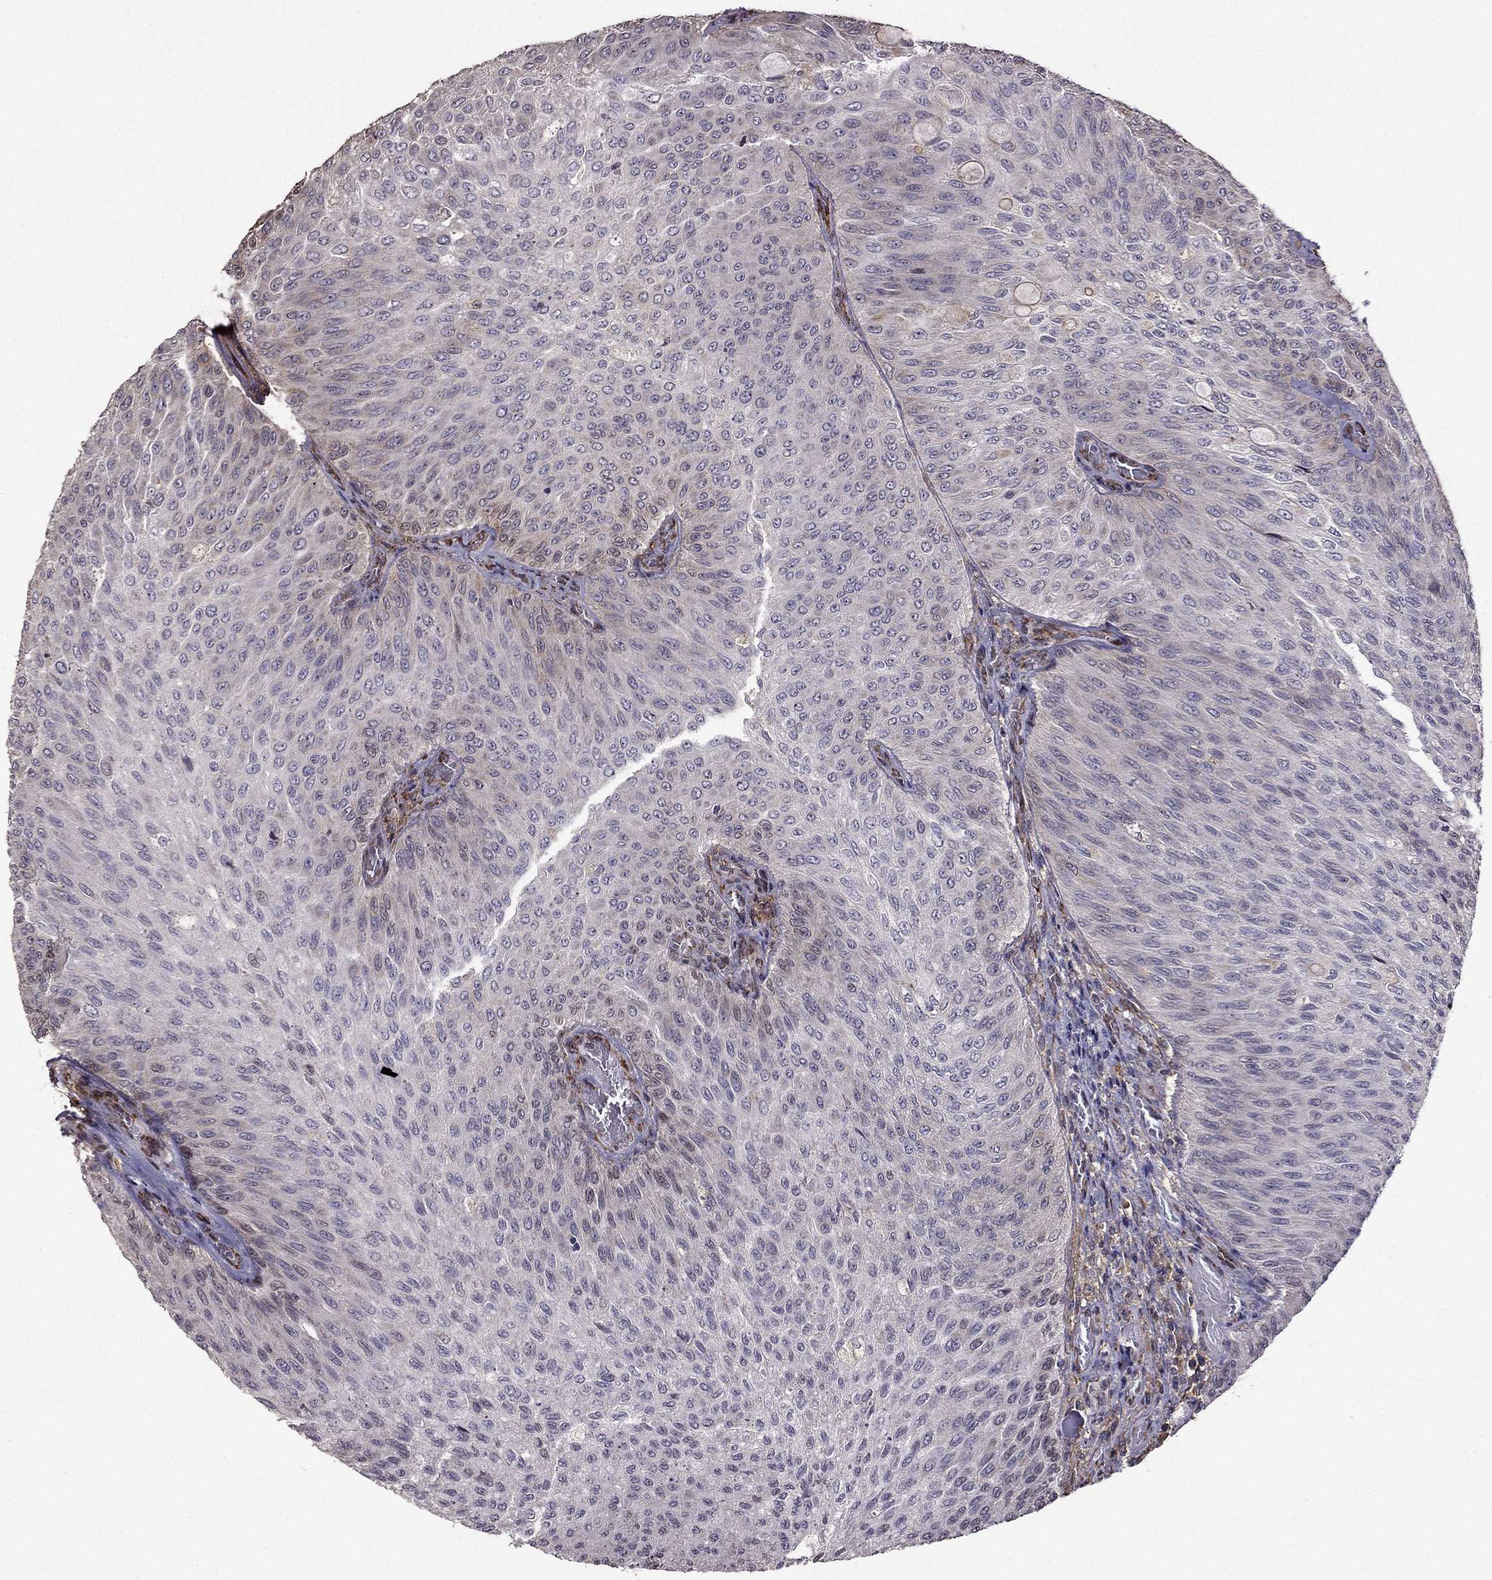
{"staining": {"intensity": "negative", "quantity": "none", "location": "none"}, "tissue": "urothelial cancer", "cell_type": "Tumor cells", "image_type": "cancer", "snomed": [{"axis": "morphology", "description": "Urothelial carcinoma, Low grade"}, {"axis": "topography", "description": "Ureter, NOS"}, {"axis": "topography", "description": "Urinary bladder"}], "caption": "Immunohistochemistry image of human urothelial cancer stained for a protein (brown), which shows no staining in tumor cells.", "gene": "IKBIP", "patient": {"sex": "male", "age": 78}}